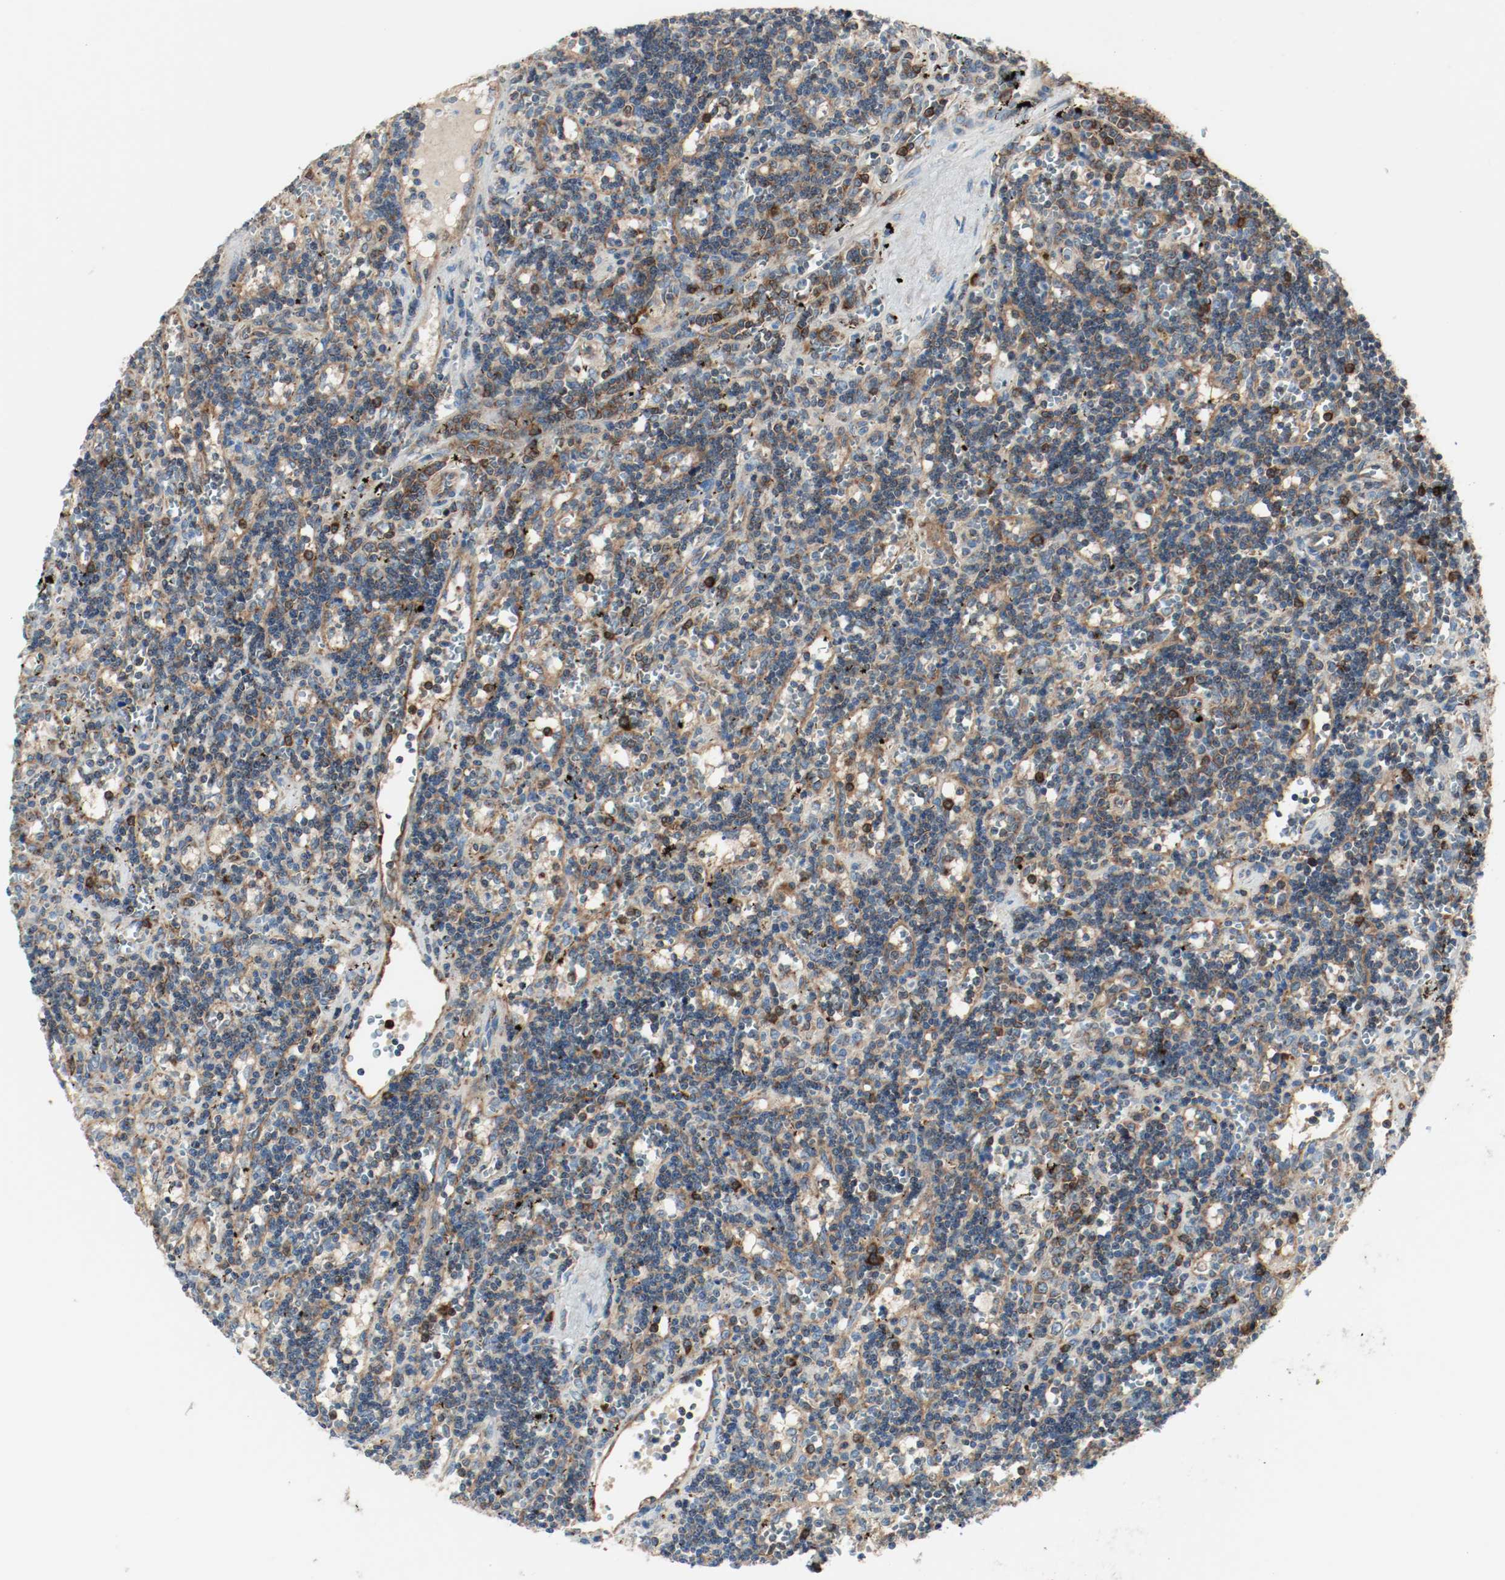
{"staining": {"intensity": "strong", "quantity": "<25%", "location": "cytoplasmic/membranous"}, "tissue": "lymphoma", "cell_type": "Tumor cells", "image_type": "cancer", "snomed": [{"axis": "morphology", "description": "Malignant lymphoma, non-Hodgkin's type, Low grade"}, {"axis": "topography", "description": "Spleen"}], "caption": "Immunohistochemistry (IHC) photomicrograph of neoplastic tissue: lymphoma stained using IHC displays medium levels of strong protein expression localized specifically in the cytoplasmic/membranous of tumor cells, appearing as a cytoplasmic/membranous brown color.", "gene": "PLCG1", "patient": {"sex": "male", "age": 60}}